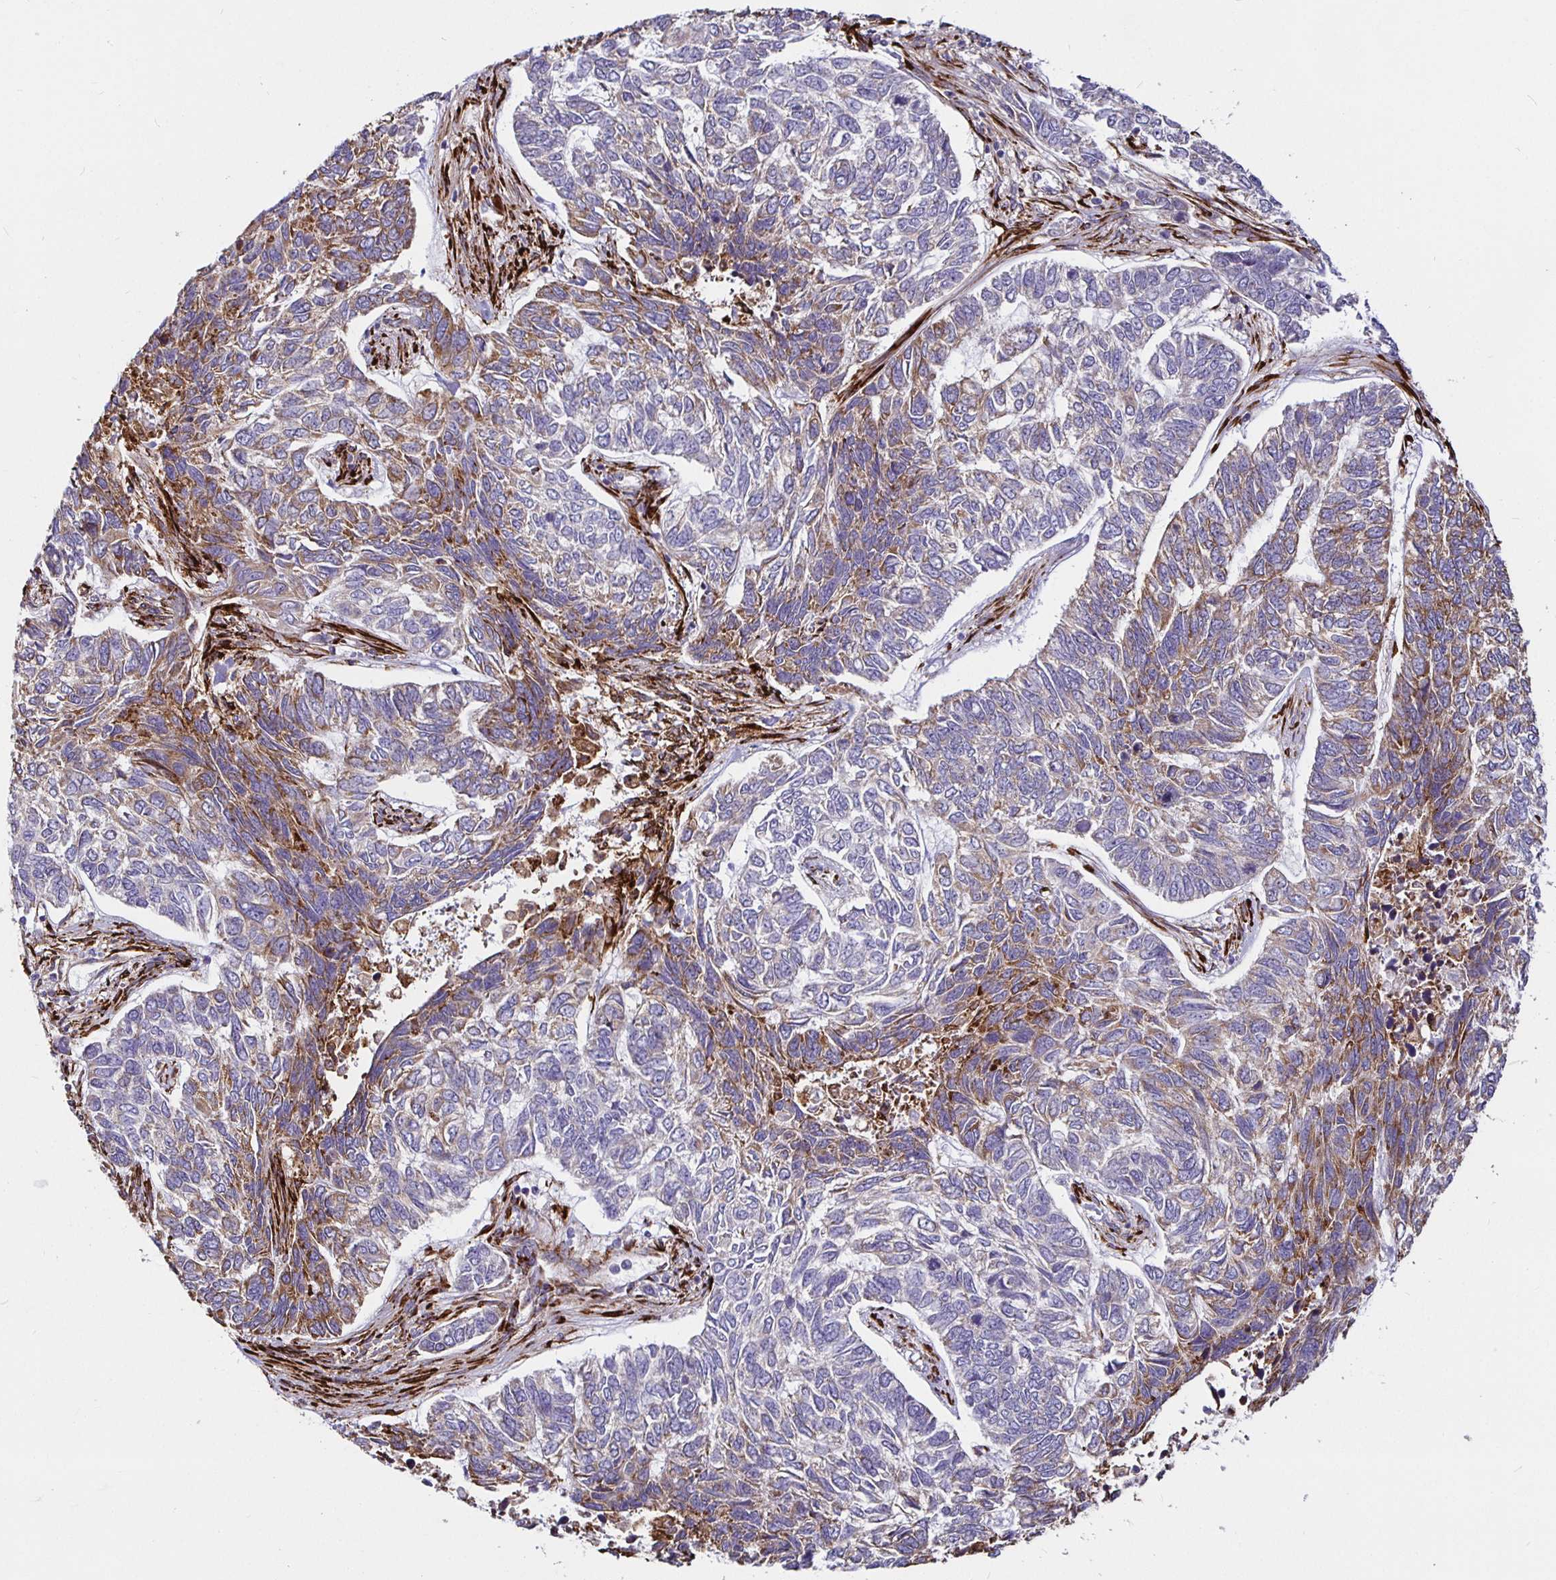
{"staining": {"intensity": "moderate", "quantity": "25%-75%", "location": "cytoplasmic/membranous"}, "tissue": "skin cancer", "cell_type": "Tumor cells", "image_type": "cancer", "snomed": [{"axis": "morphology", "description": "Basal cell carcinoma"}, {"axis": "topography", "description": "Skin"}], "caption": "High-power microscopy captured an immunohistochemistry image of skin cancer (basal cell carcinoma), revealing moderate cytoplasmic/membranous expression in approximately 25%-75% of tumor cells. The staining was performed using DAB to visualize the protein expression in brown, while the nuclei were stained in blue with hematoxylin (Magnification: 20x).", "gene": "P4HA2", "patient": {"sex": "female", "age": 65}}